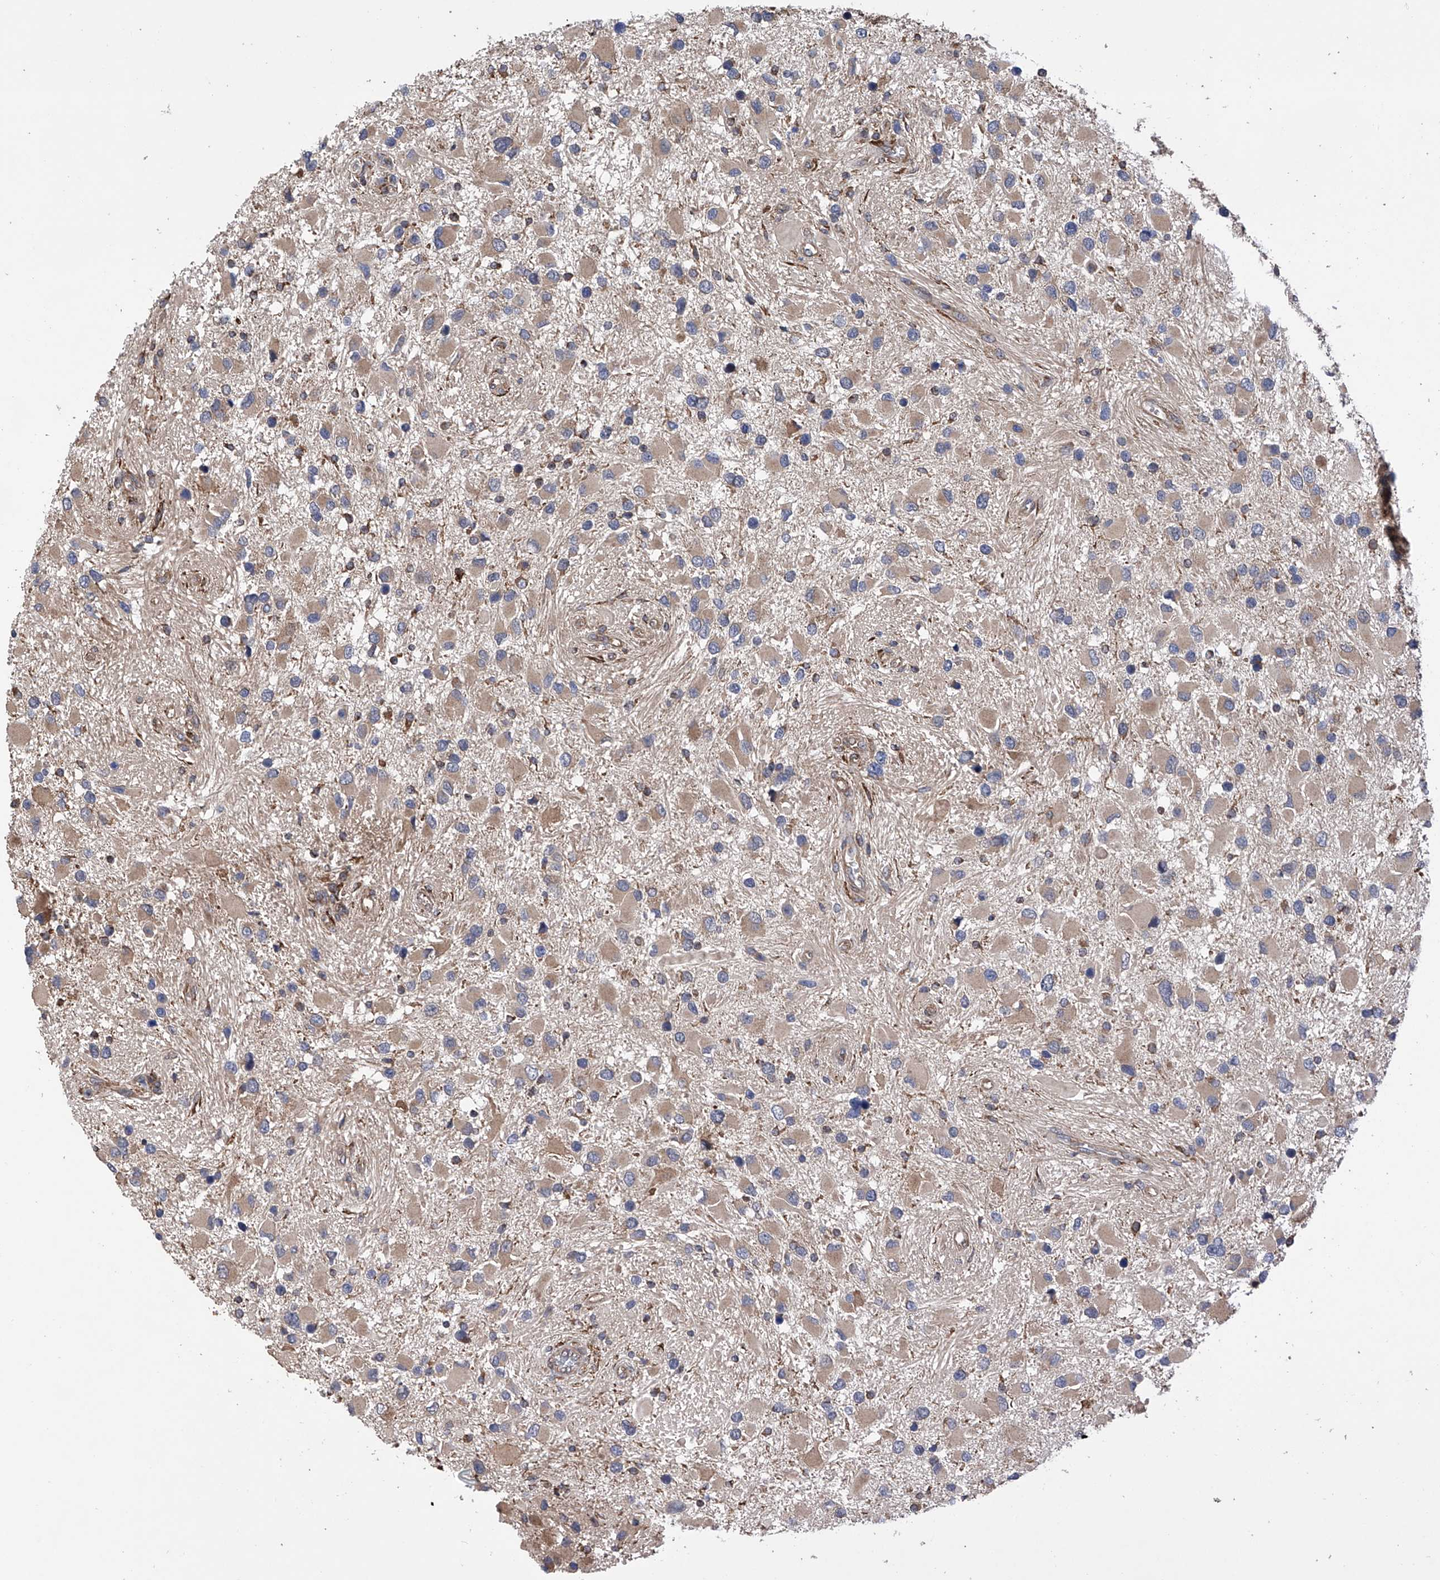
{"staining": {"intensity": "weak", "quantity": "25%-75%", "location": "cytoplasmic/membranous"}, "tissue": "glioma", "cell_type": "Tumor cells", "image_type": "cancer", "snomed": [{"axis": "morphology", "description": "Glioma, malignant, High grade"}, {"axis": "topography", "description": "Brain"}], "caption": "Weak cytoplasmic/membranous protein expression is present in about 25%-75% of tumor cells in malignant glioma (high-grade).", "gene": "DNAH8", "patient": {"sex": "male", "age": 53}}